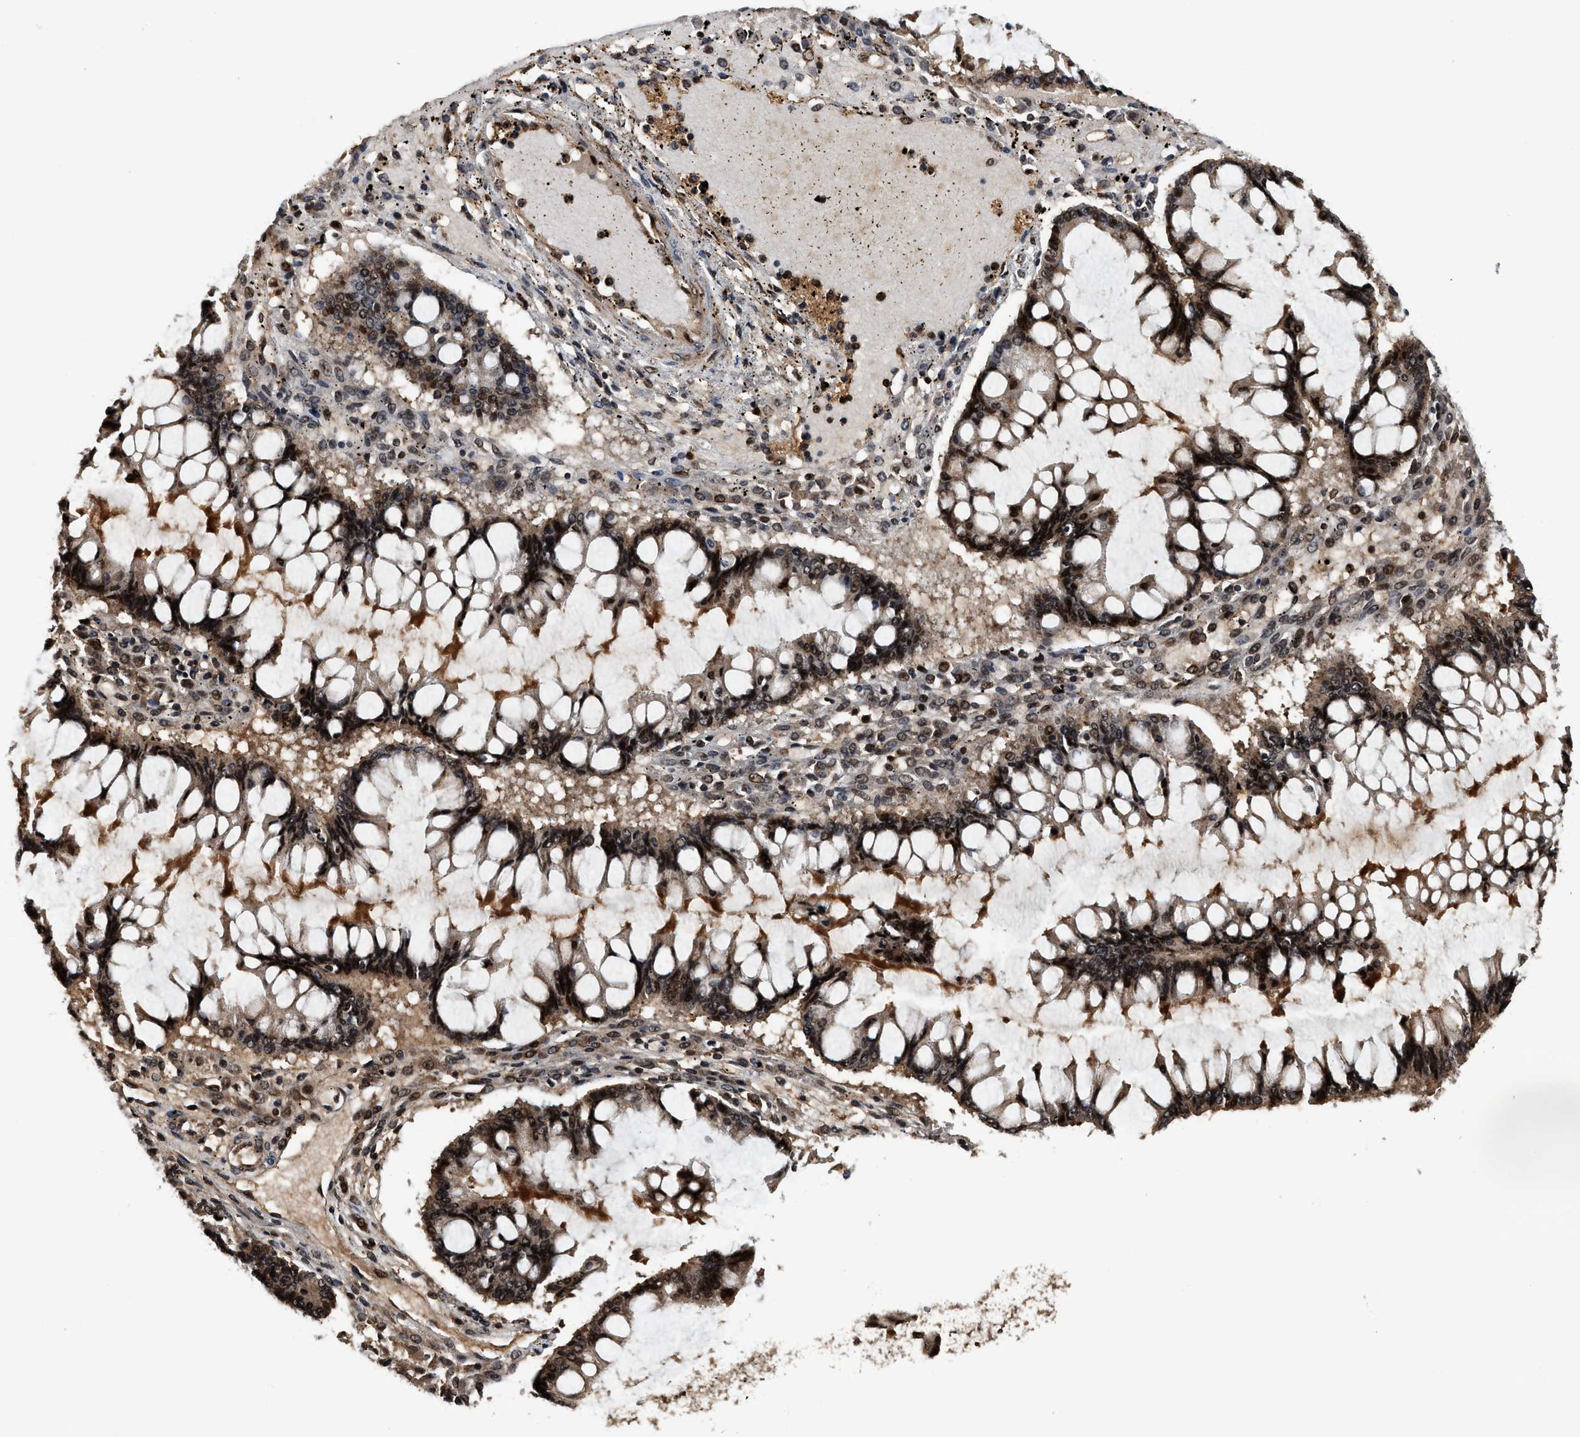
{"staining": {"intensity": "strong", "quantity": ">75%", "location": "cytoplasmic/membranous,nuclear"}, "tissue": "ovarian cancer", "cell_type": "Tumor cells", "image_type": "cancer", "snomed": [{"axis": "morphology", "description": "Cystadenocarcinoma, mucinous, NOS"}, {"axis": "topography", "description": "Ovary"}], "caption": "Tumor cells exhibit high levels of strong cytoplasmic/membranous and nuclear expression in about >75% of cells in human ovarian cancer.", "gene": "MDM2", "patient": {"sex": "female", "age": 73}}